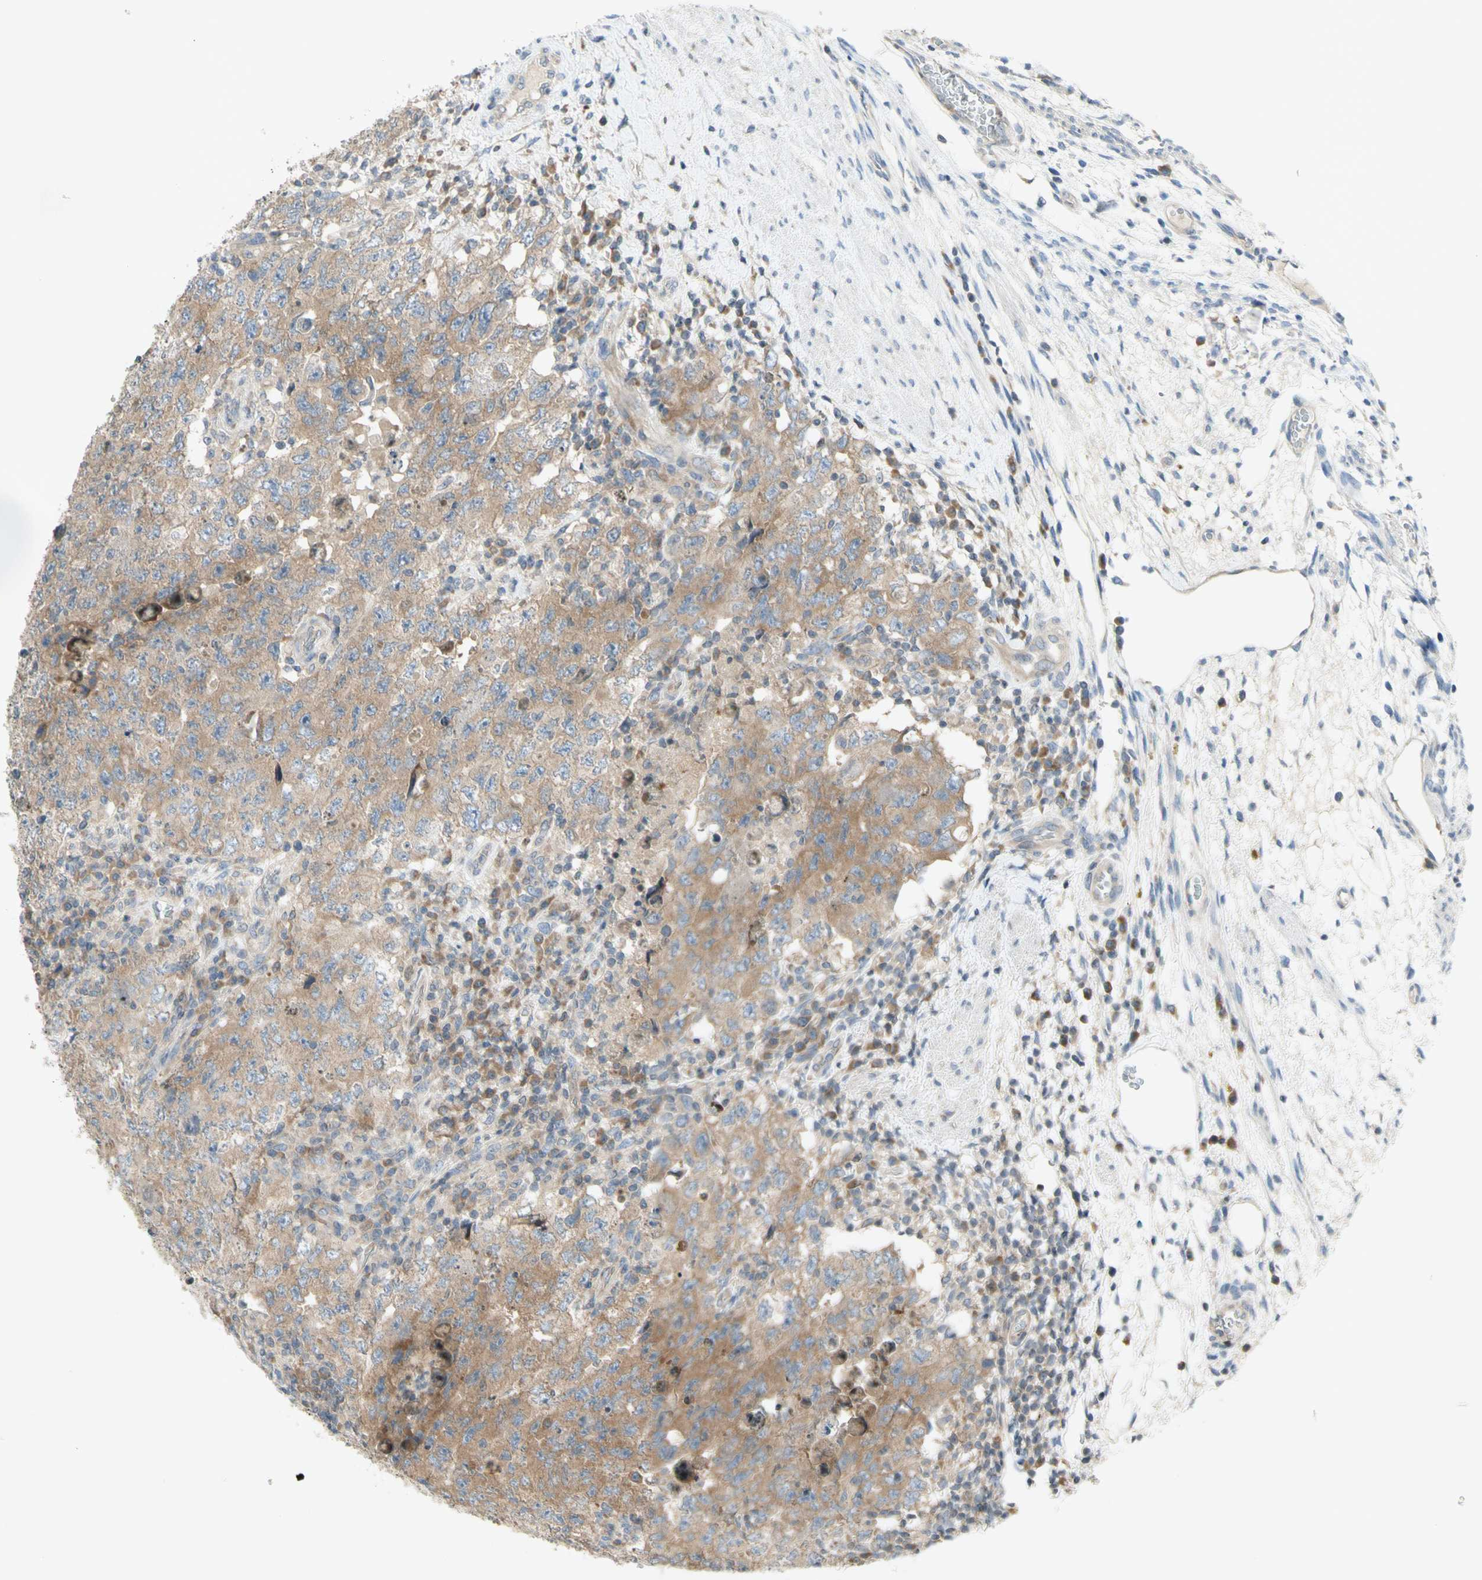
{"staining": {"intensity": "moderate", "quantity": "25%-75%", "location": "cytoplasmic/membranous"}, "tissue": "testis cancer", "cell_type": "Tumor cells", "image_type": "cancer", "snomed": [{"axis": "morphology", "description": "Carcinoma, Embryonal, NOS"}, {"axis": "topography", "description": "Testis"}], "caption": "There is medium levels of moderate cytoplasmic/membranous positivity in tumor cells of testis cancer (embryonal carcinoma), as demonstrated by immunohistochemical staining (brown color).", "gene": "ETF1", "patient": {"sex": "male", "age": 26}}